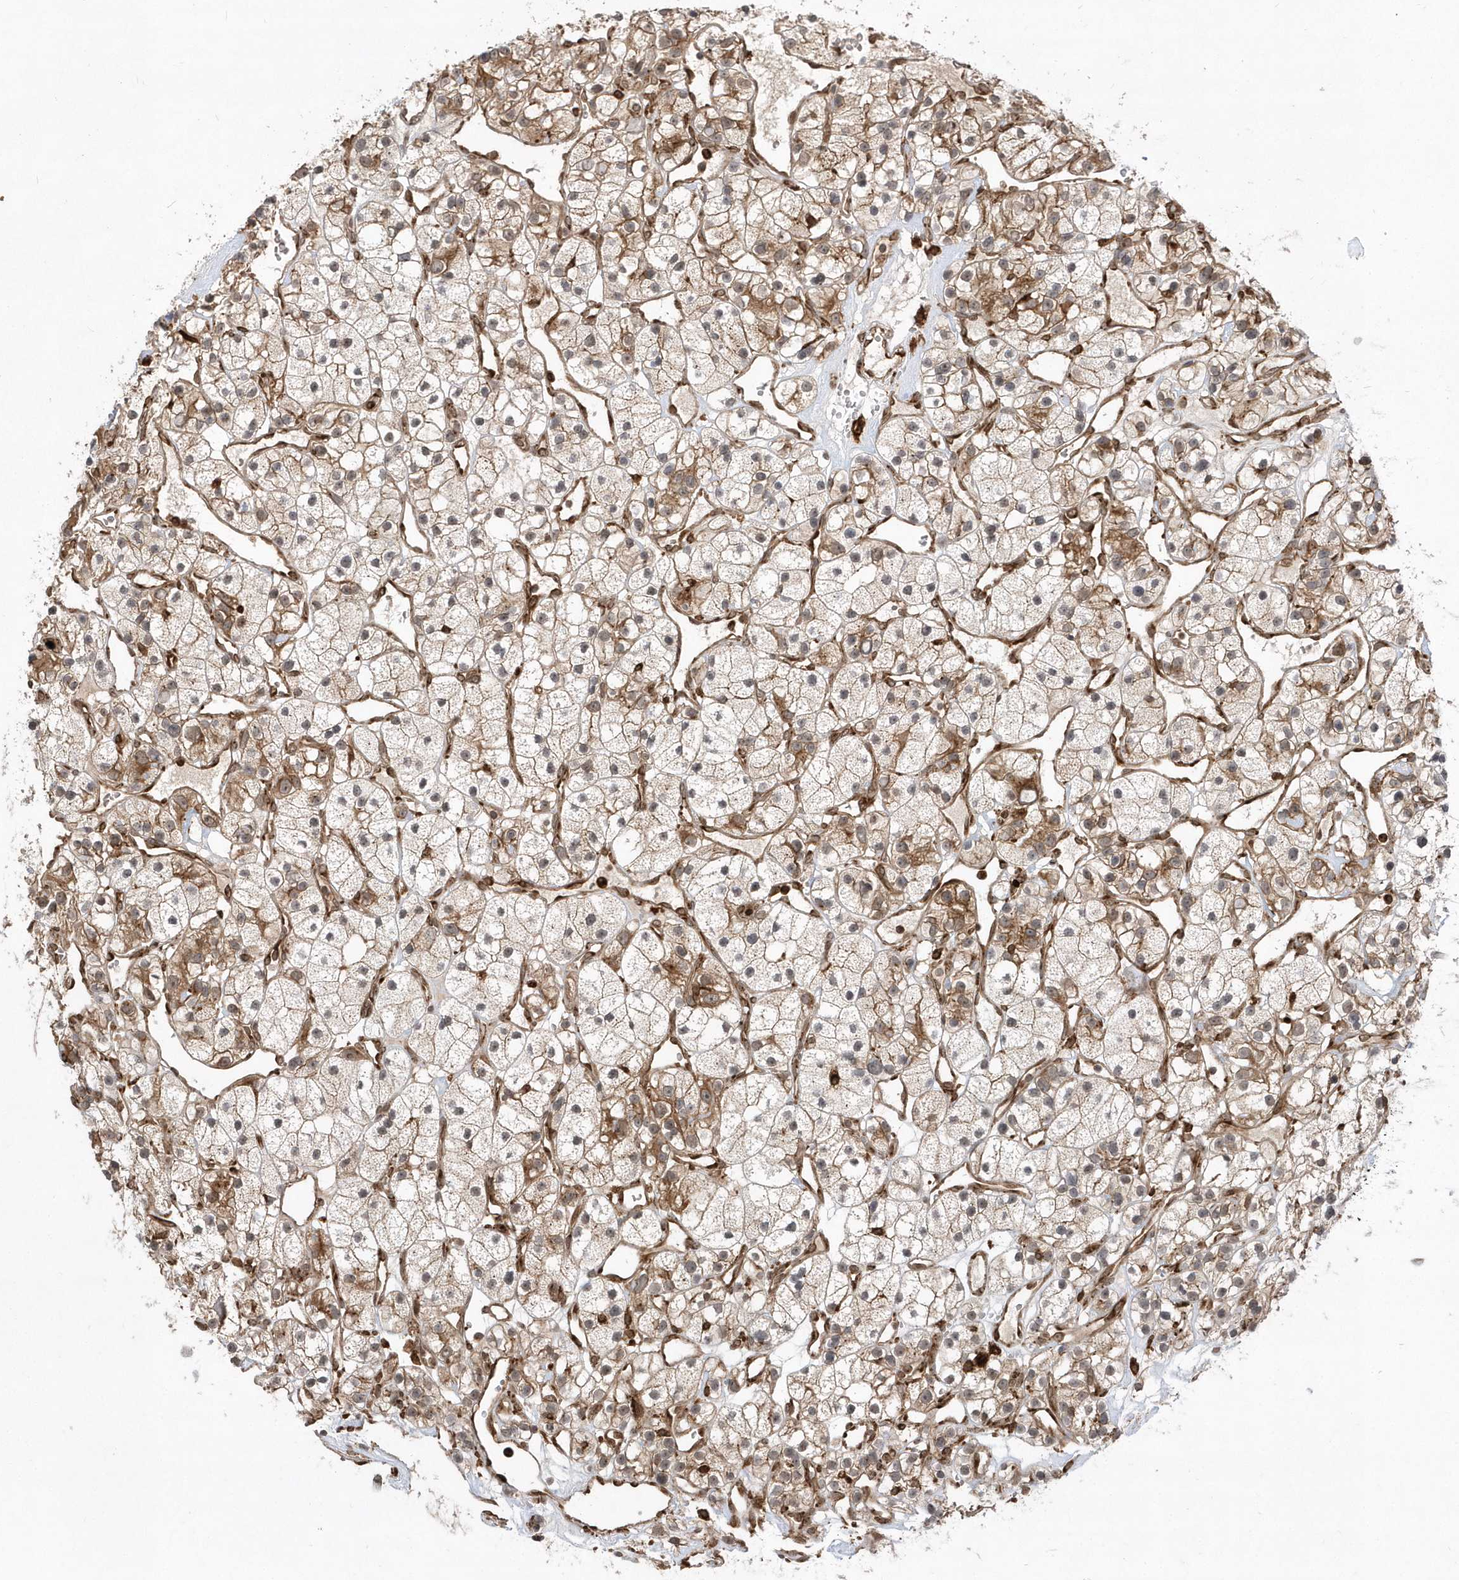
{"staining": {"intensity": "moderate", "quantity": "<25%", "location": "cytoplasmic/membranous"}, "tissue": "renal cancer", "cell_type": "Tumor cells", "image_type": "cancer", "snomed": [{"axis": "morphology", "description": "Adenocarcinoma, NOS"}, {"axis": "topography", "description": "Kidney"}], "caption": "Protein expression analysis of human renal cancer reveals moderate cytoplasmic/membranous staining in about <25% of tumor cells. The staining is performed using DAB brown chromogen to label protein expression. The nuclei are counter-stained blue using hematoxylin.", "gene": "EPC2", "patient": {"sex": "female", "age": 57}}